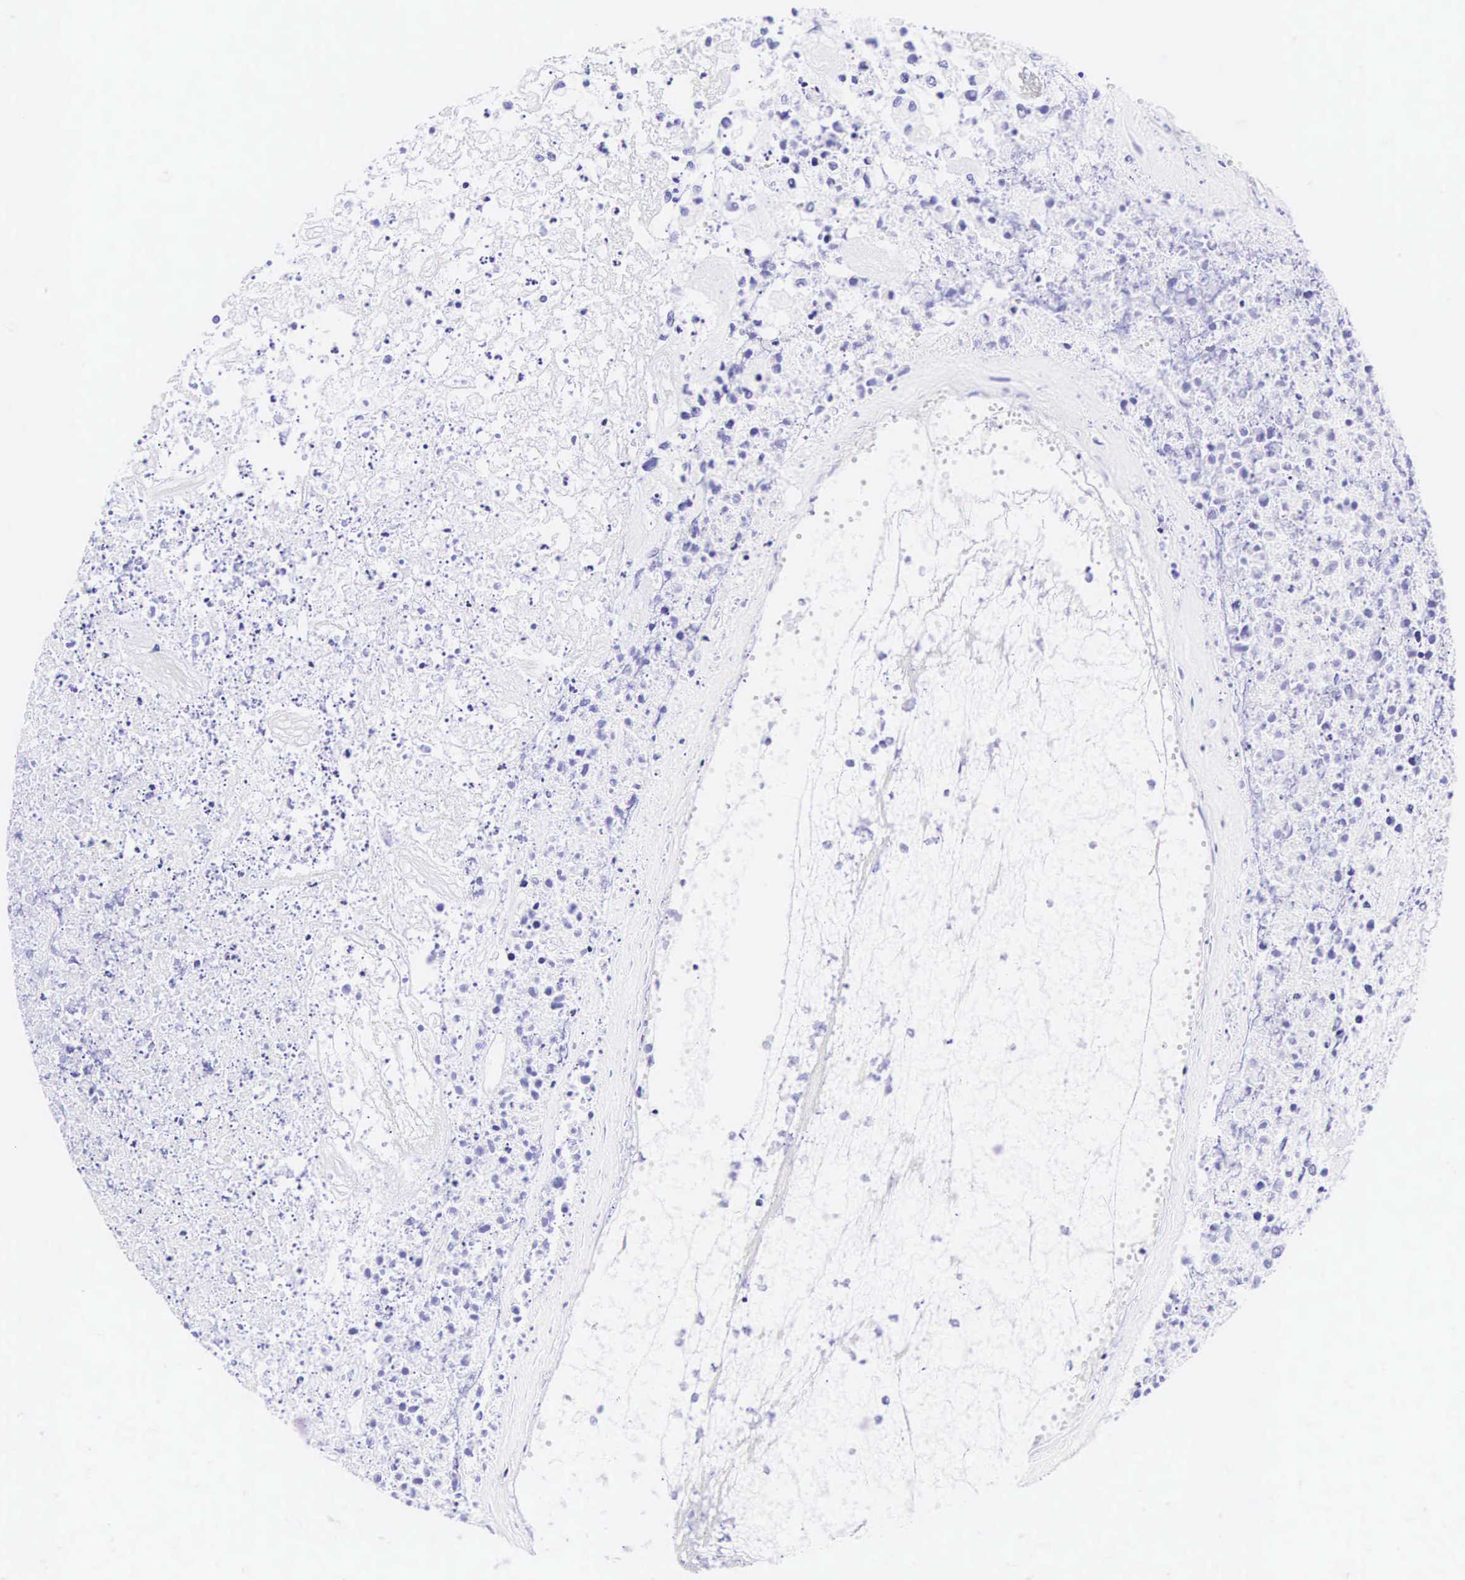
{"staining": {"intensity": "negative", "quantity": "none", "location": "none"}, "tissue": "glioma", "cell_type": "Tumor cells", "image_type": "cancer", "snomed": [{"axis": "morphology", "description": "Glioma, malignant, High grade"}, {"axis": "topography", "description": "Brain"}], "caption": "The image exhibits no significant positivity in tumor cells of high-grade glioma (malignant).", "gene": "KRT18", "patient": {"sex": "male", "age": 77}}